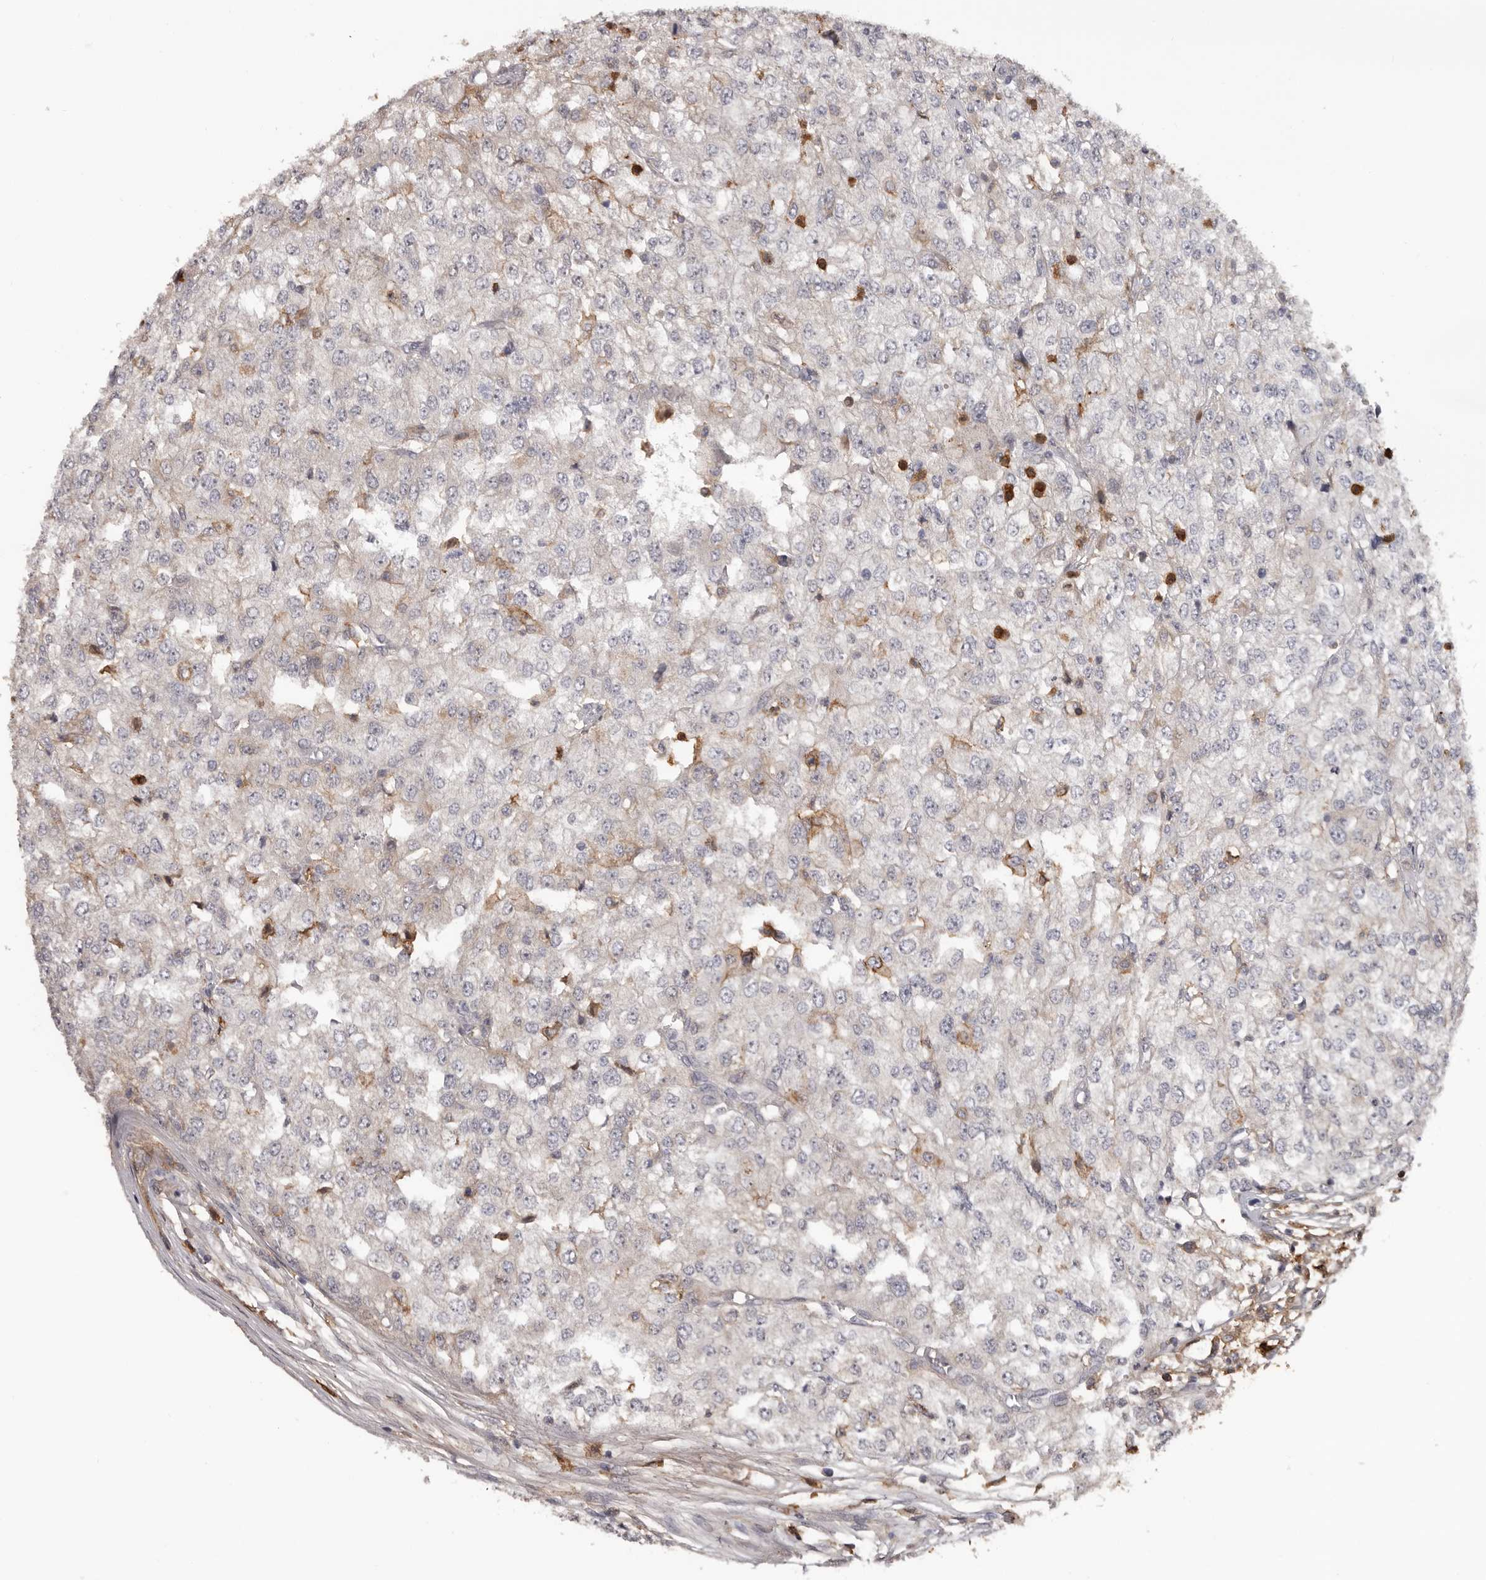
{"staining": {"intensity": "moderate", "quantity": "<25%", "location": "cytoplasmic/membranous"}, "tissue": "renal cancer", "cell_type": "Tumor cells", "image_type": "cancer", "snomed": [{"axis": "morphology", "description": "Adenocarcinoma, NOS"}, {"axis": "topography", "description": "Kidney"}], "caption": "Moderate cytoplasmic/membranous protein staining is appreciated in approximately <25% of tumor cells in adenocarcinoma (renal).", "gene": "PRR12", "patient": {"sex": "female", "age": 54}}